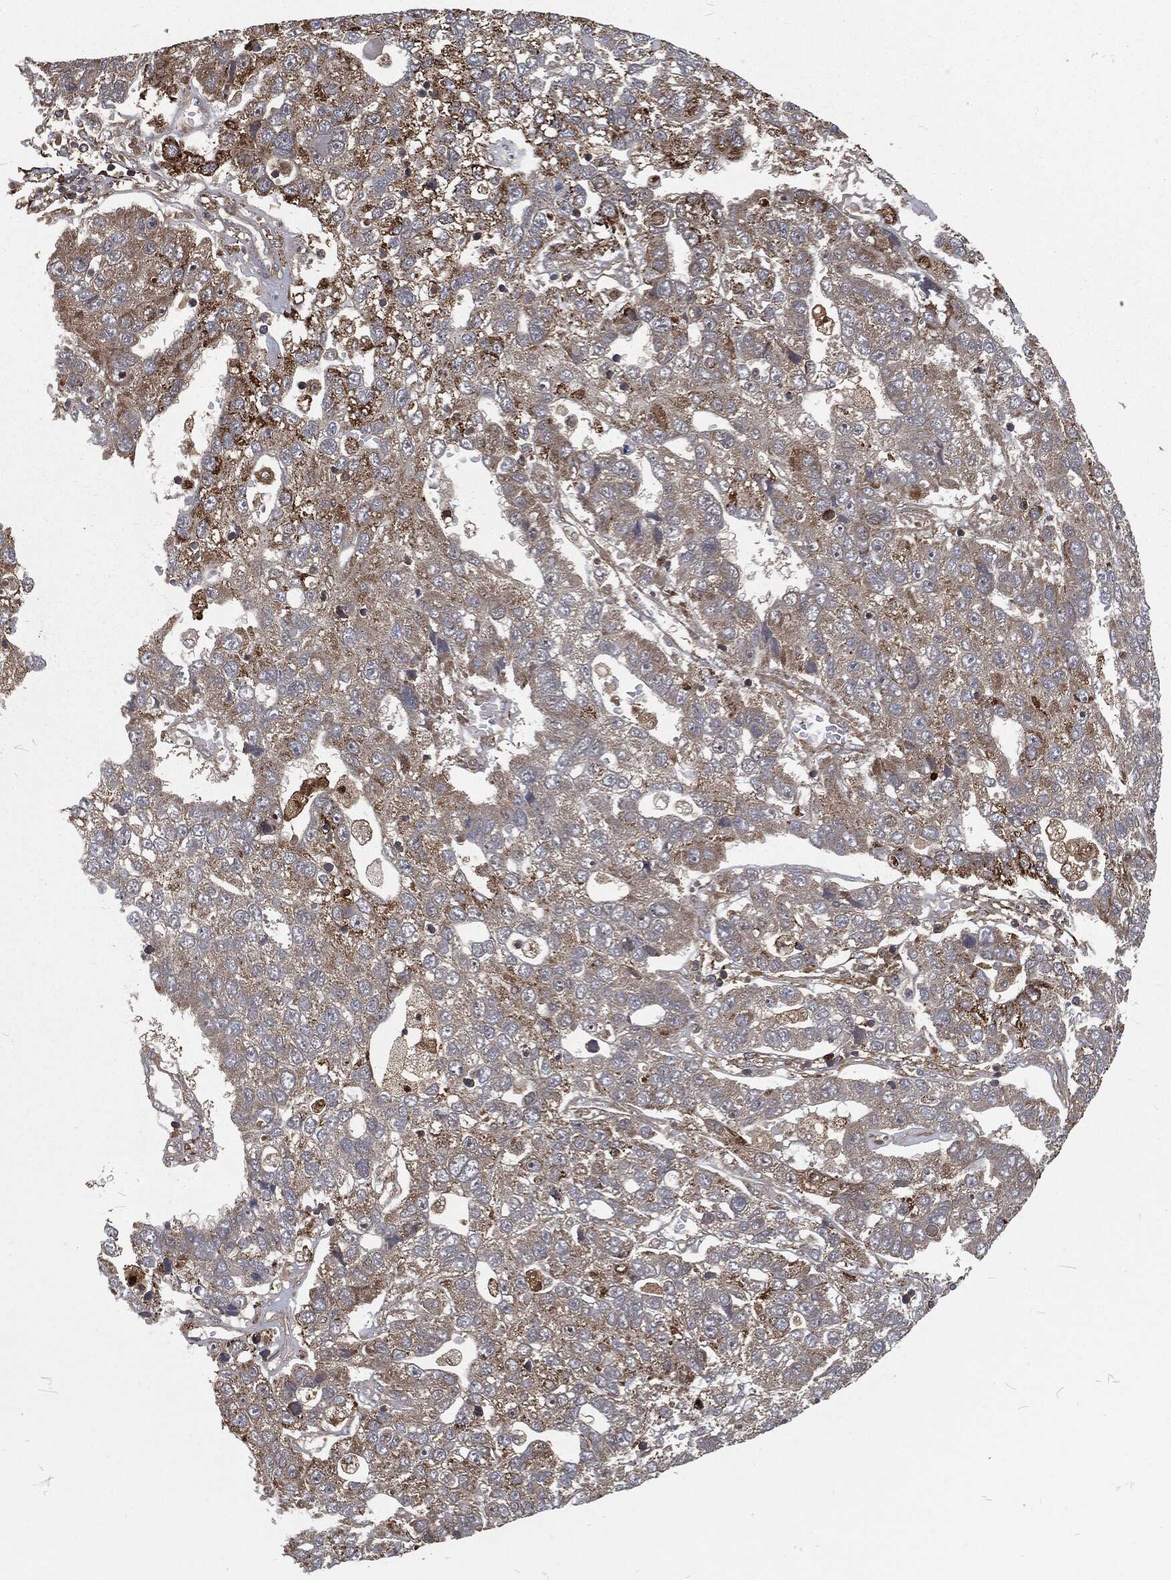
{"staining": {"intensity": "moderate", "quantity": "<25%", "location": "cytoplasmic/membranous"}, "tissue": "pancreatic cancer", "cell_type": "Tumor cells", "image_type": "cancer", "snomed": [{"axis": "morphology", "description": "Adenocarcinoma, NOS"}, {"axis": "topography", "description": "Pancreas"}], "caption": "Pancreatic adenocarcinoma tissue exhibits moderate cytoplasmic/membranous staining in about <25% of tumor cells", "gene": "RFTN1", "patient": {"sex": "female", "age": 61}}